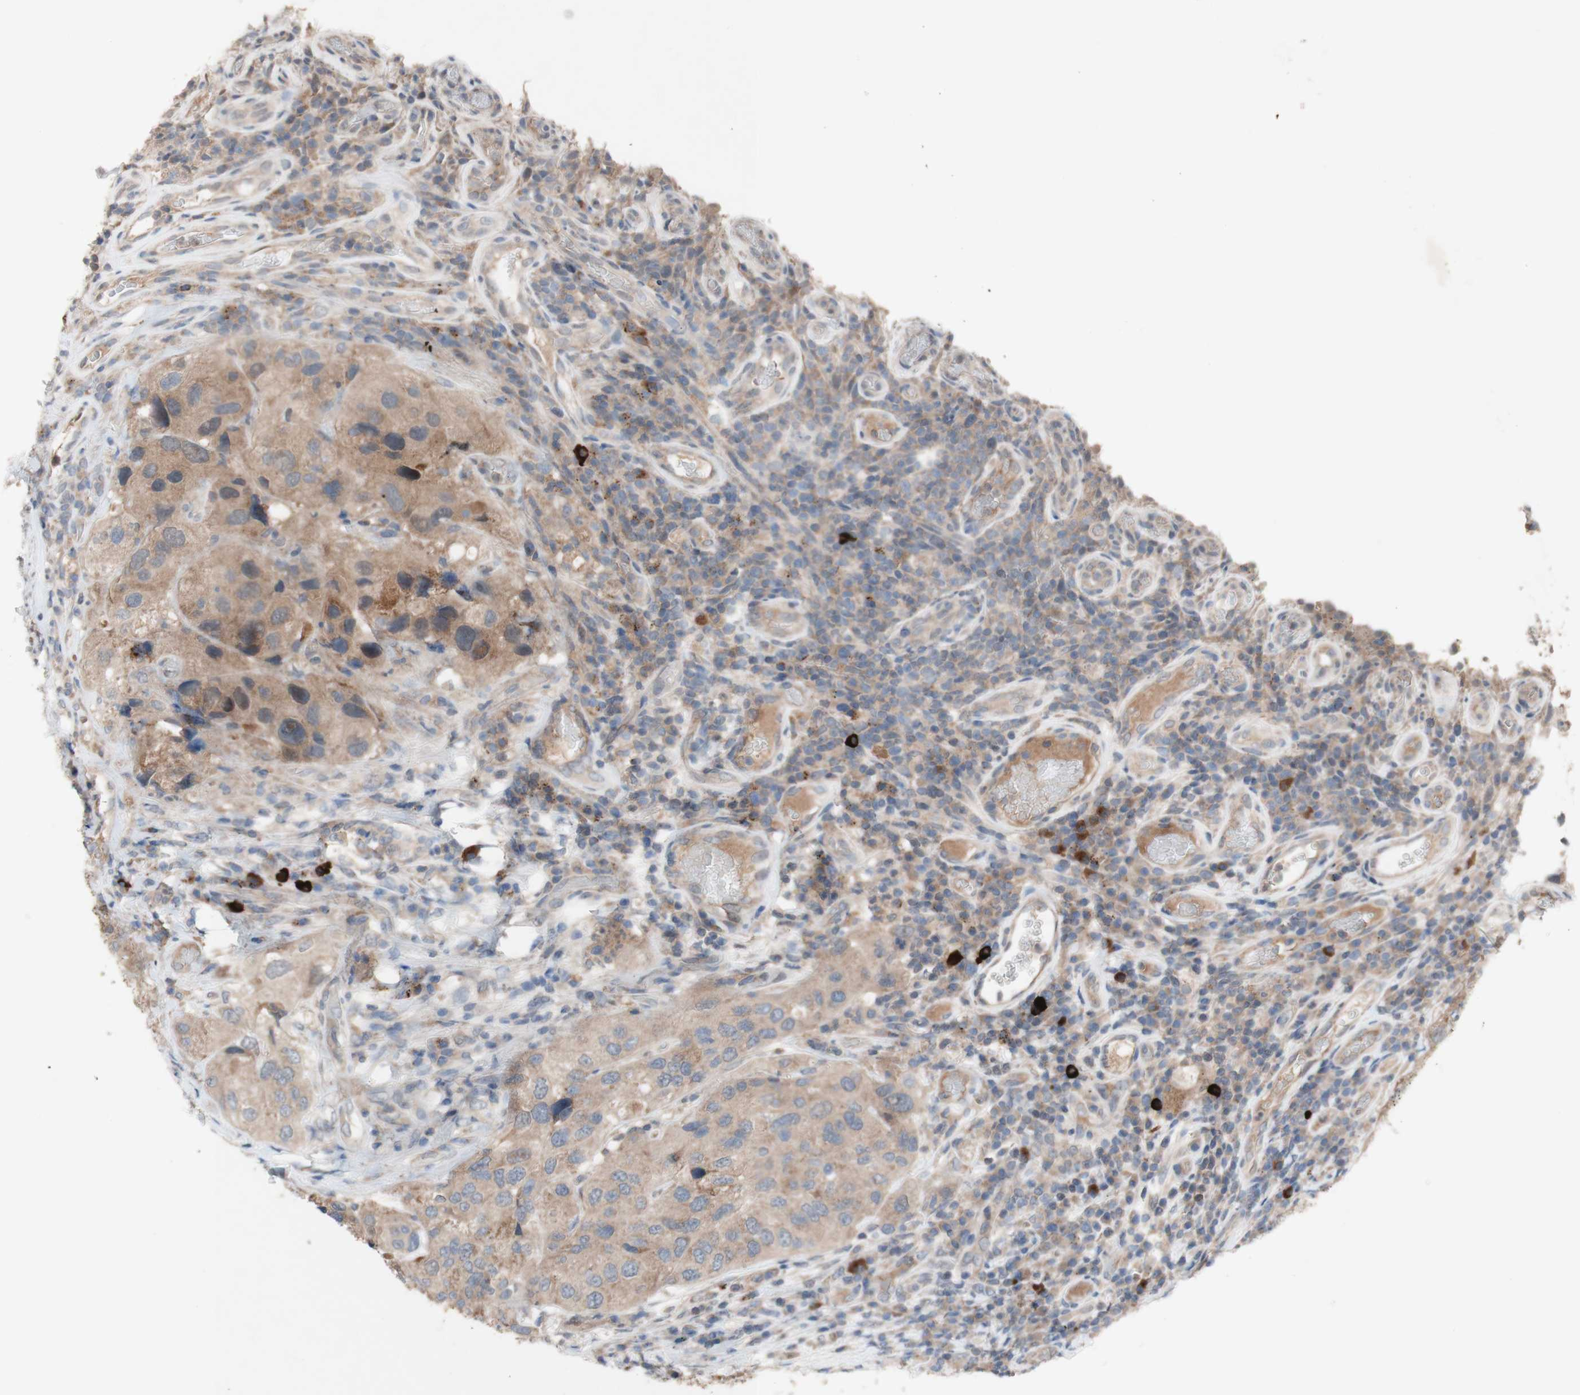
{"staining": {"intensity": "moderate", "quantity": ">75%", "location": "cytoplasmic/membranous"}, "tissue": "urothelial cancer", "cell_type": "Tumor cells", "image_type": "cancer", "snomed": [{"axis": "morphology", "description": "Urothelial carcinoma, High grade"}, {"axis": "topography", "description": "Urinary bladder"}], "caption": "Human urothelial carcinoma (high-grade) stained with a protein marker displays moderate staining in tumor cells.", "gene": "PEX2", "patient": {"sex": "female", "age": 64}}